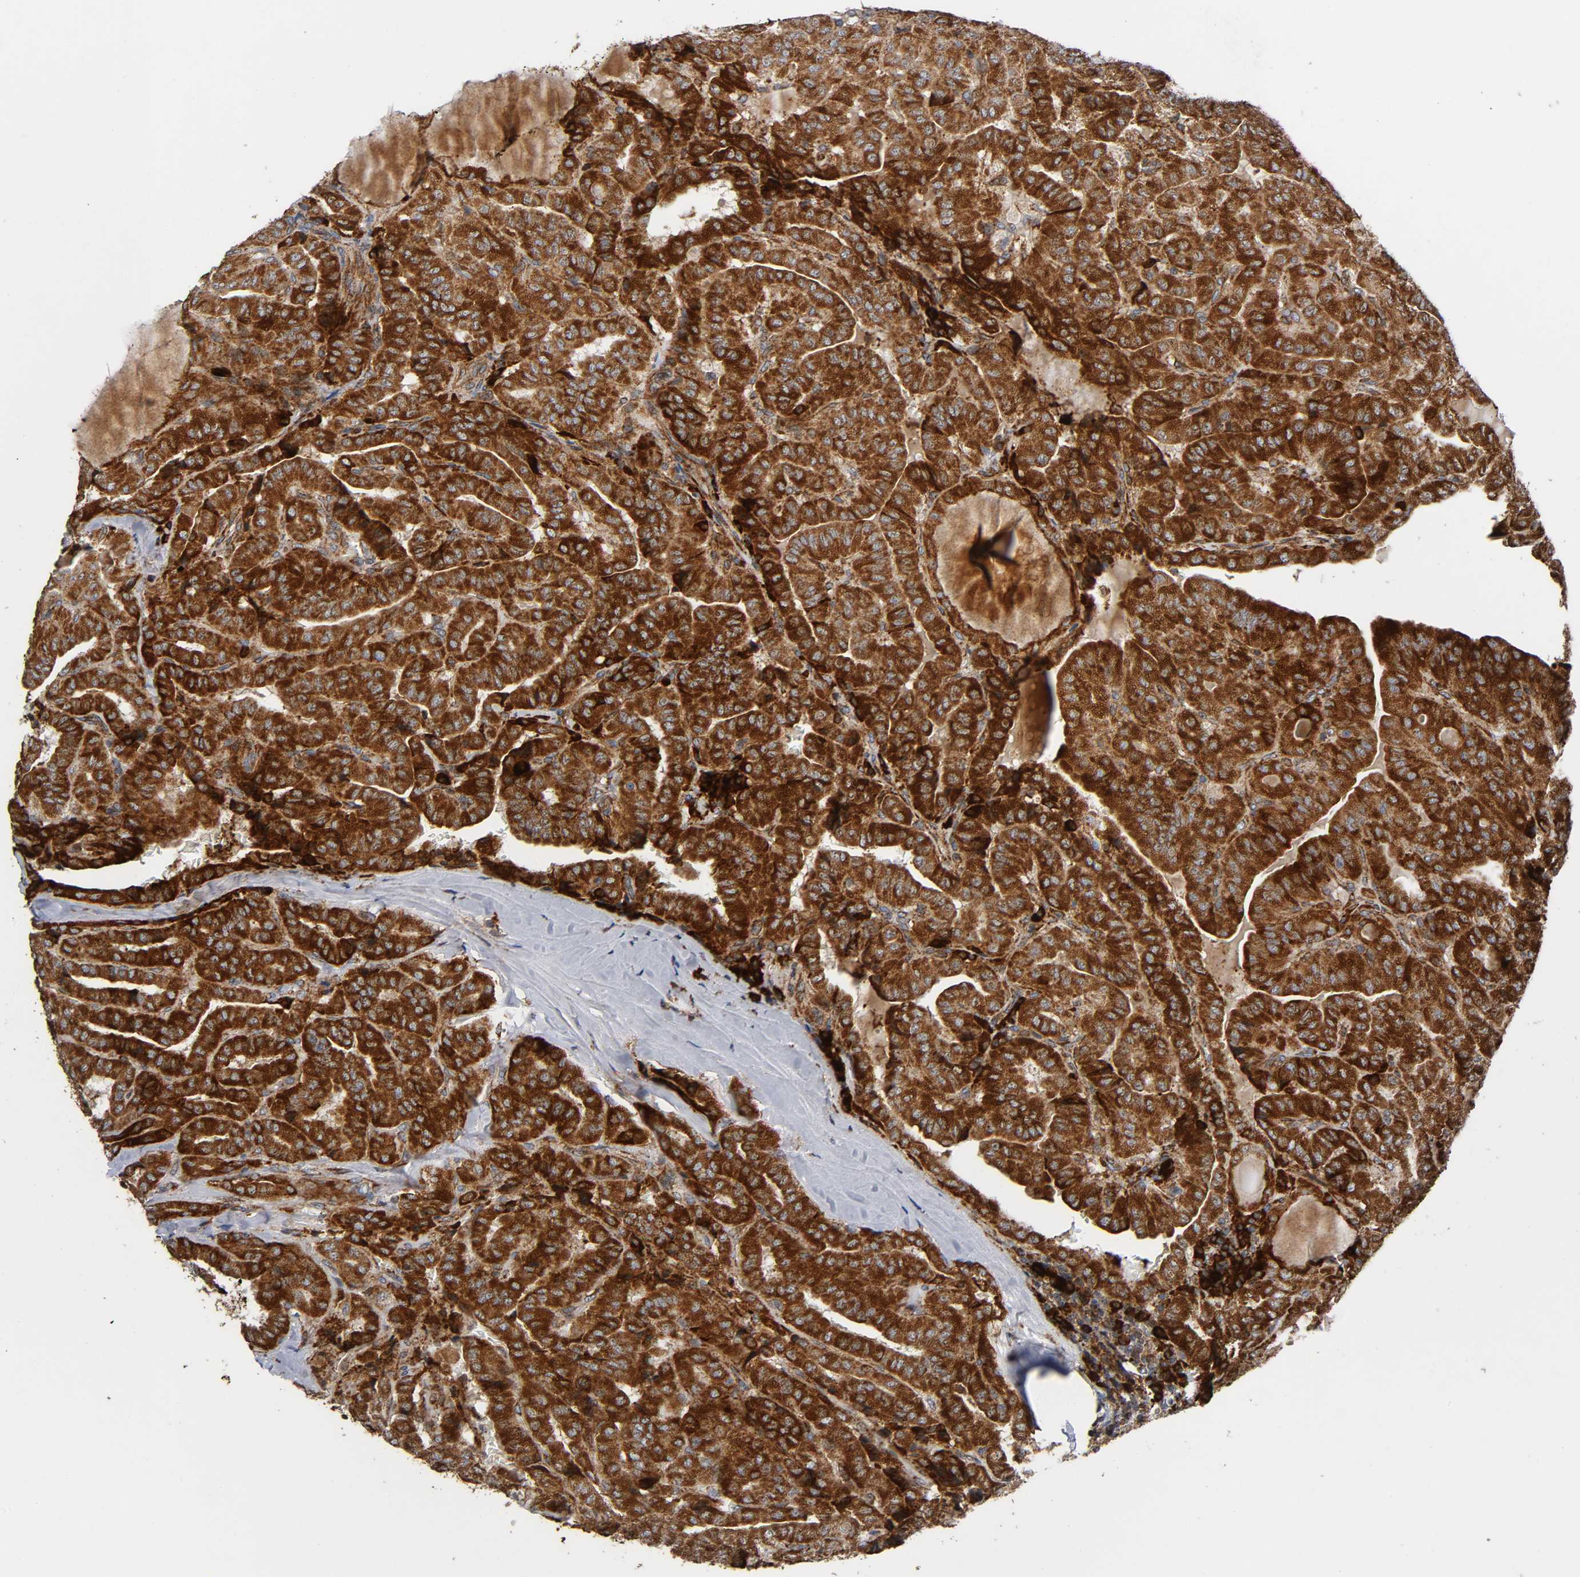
{"staining": {"intensity": "strong", "quantity": "25%-75%", "location": "cytoplasmic/membranous"}, "tissue": "thyroid cancer", "cell_type": "Tumor cells", "image_type": "cancer", "snomed": [{"axis": "morphology", "description": "Papillary adenocarcinoma, NOS"}, {"axis": "topography", "description": "Thyroid gland"}], "caption": "A micrograph of papillary adenocarcinoma (thyroid) stained for a protein demonstrates strong cytoplasmic/membranous brown staining in tumor cells.", "gene": "MAP3K1", "patient": {"sex": "male", "age": 77}}